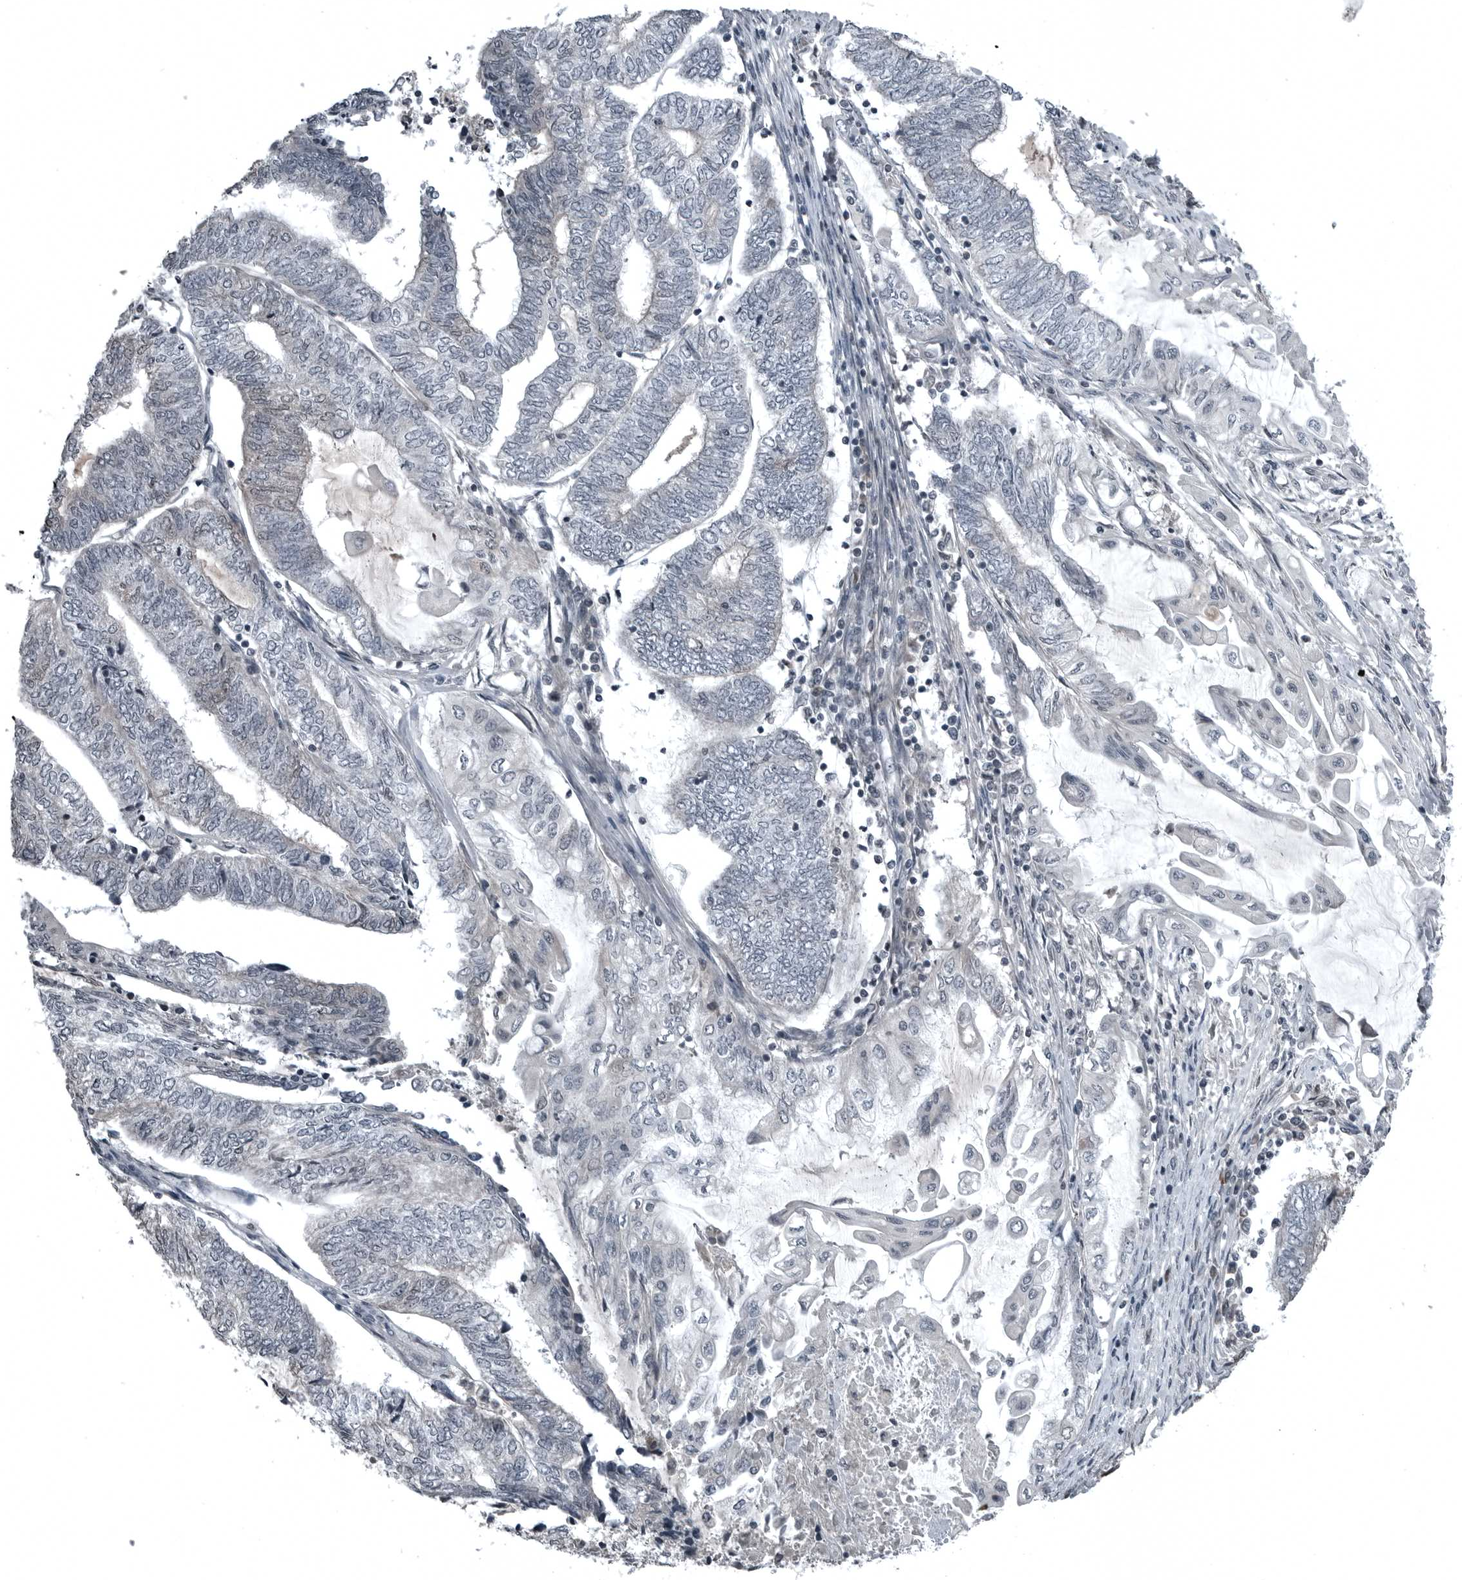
{"staining": {"intensity": "negative", "quantity": "none", "location": "none"}, "tissue": "endometrial cancer", "cell_type": "Tumor cells", "image_type": "cancer", "snomed": [{"axis": "morphology", "description": "Adenocarcinoma, NOS"}, {"axis": "topography", "description": "Uterus"}, {"axis": "topography", "description": "Endometrium"}], "caption": "A histopathology image of human endometrial adenocarcinoma is negative for staining in tumor cells. Nuclei are stained in blue.", "gene": "GAK", "patient": {"sex": "female", "age": 70}}